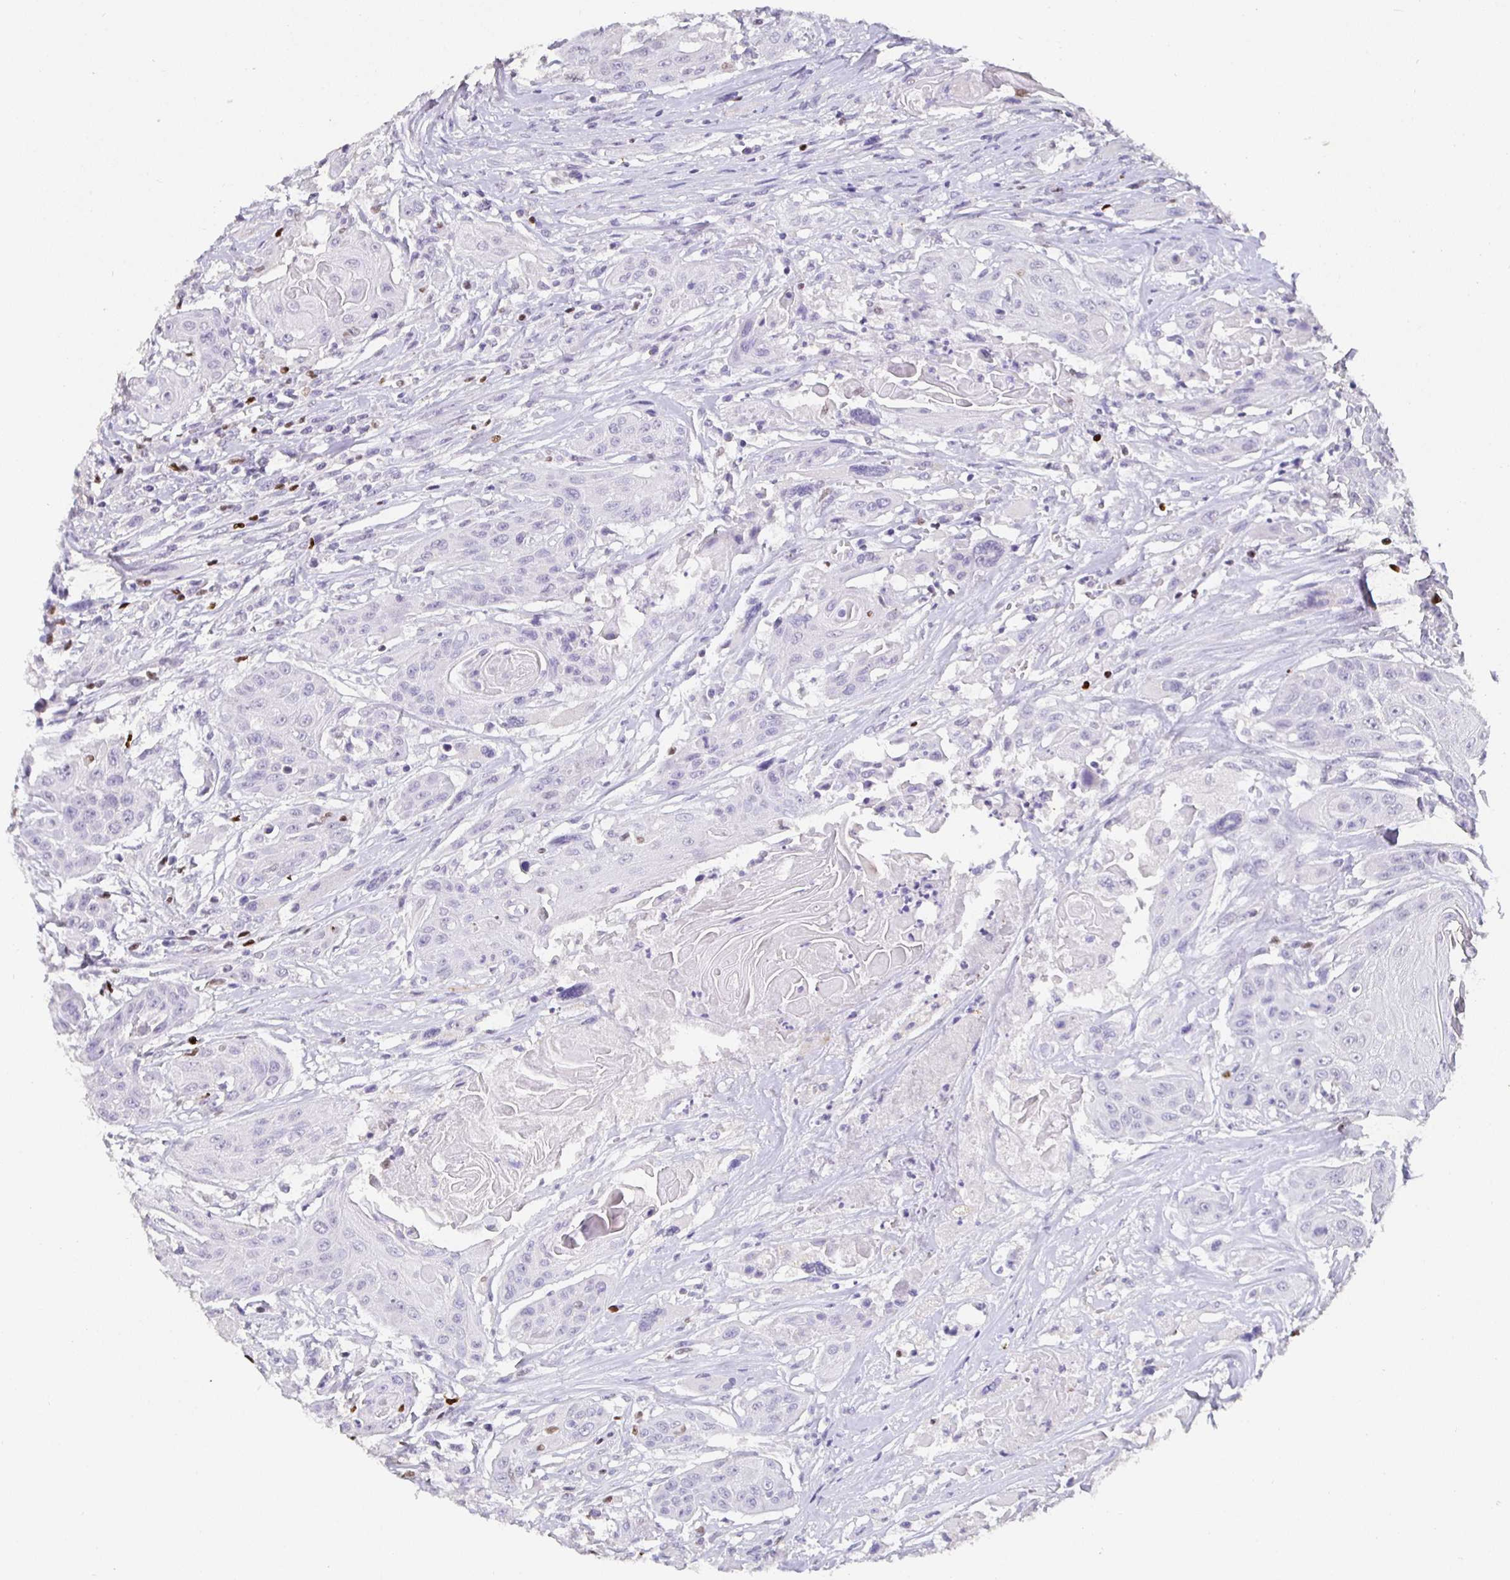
{"staining": {"intensity": "negative", "quantity": "none", "location": "none"}, "tissue": "head and neck cancer", "cell_type": "Tumor cells", "image_type": "cancer", "snomed": [{"axis": "morphology", "description": "Squamous cell carcinoma, NOS"}, {"axis": "topography", "description": "Oral tissue"}, {"axis": "topography", "description": "Head-Neck"}, {"axis": "topography", "description": "Neck, NOS"}], "caption": "The immunohistochemistry (IHC) micrograph has no significant staining in tumor cells of squamous cell carcinoma (head and neck) tissue.", "gene": "SATB1", "patient": {"sex": "female", "age": 55}}